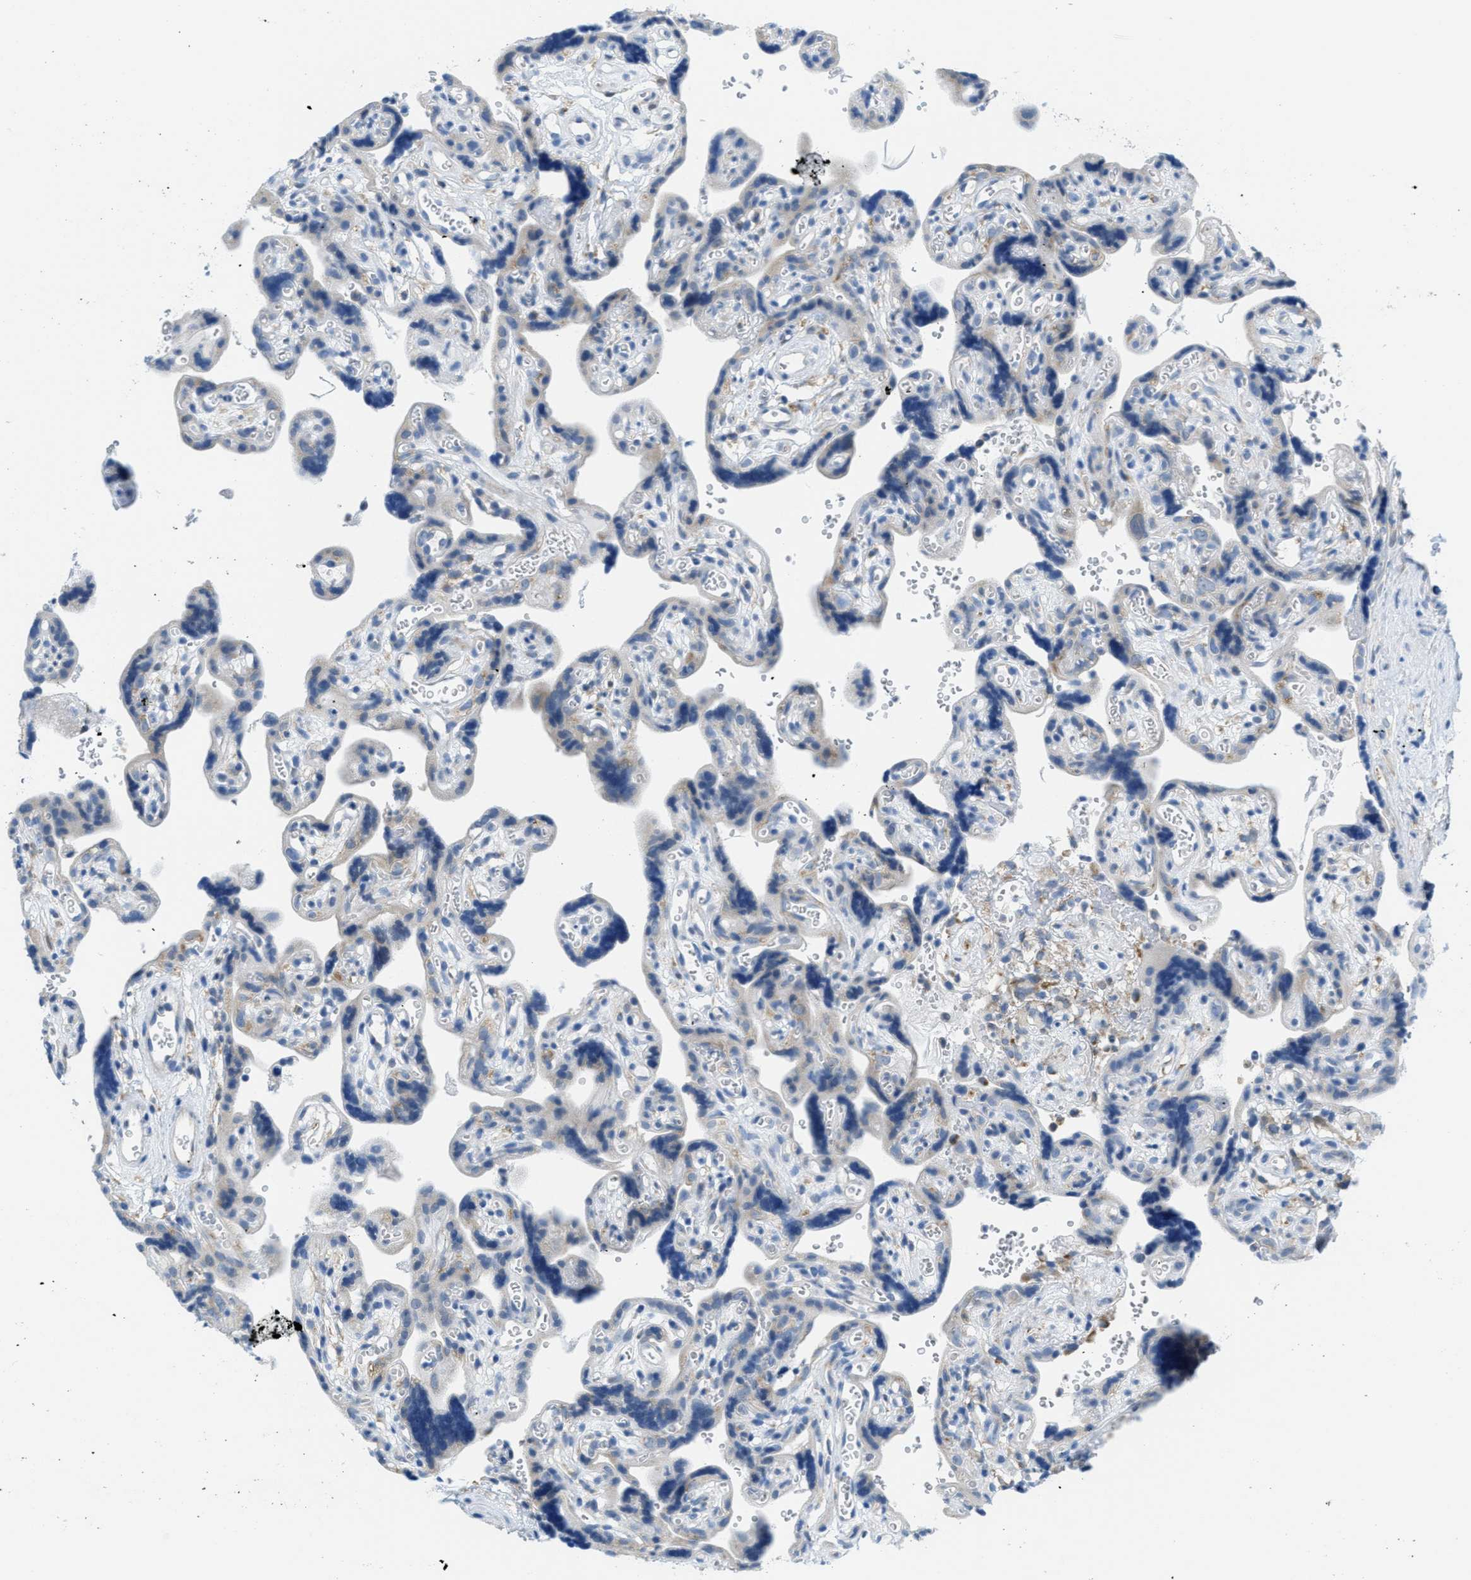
{"staining": {"intensity": "strong", "quantity": "<25%", "location": "nuclear"}, "tissue": "placenta", "cell_type": "Decidual cells", "image_type": "normal", "snomed": [{"axis": "morphology", "description": "Normal tissue, NOS"}, {"axis": "topography", "description": "Placenta"}], "caption": "Normal placenta reveals strong nuclear expression in about <25% of decidual cells.", "gene": "PTDSS1", "patient": {"sex": "female", "age": 30}}